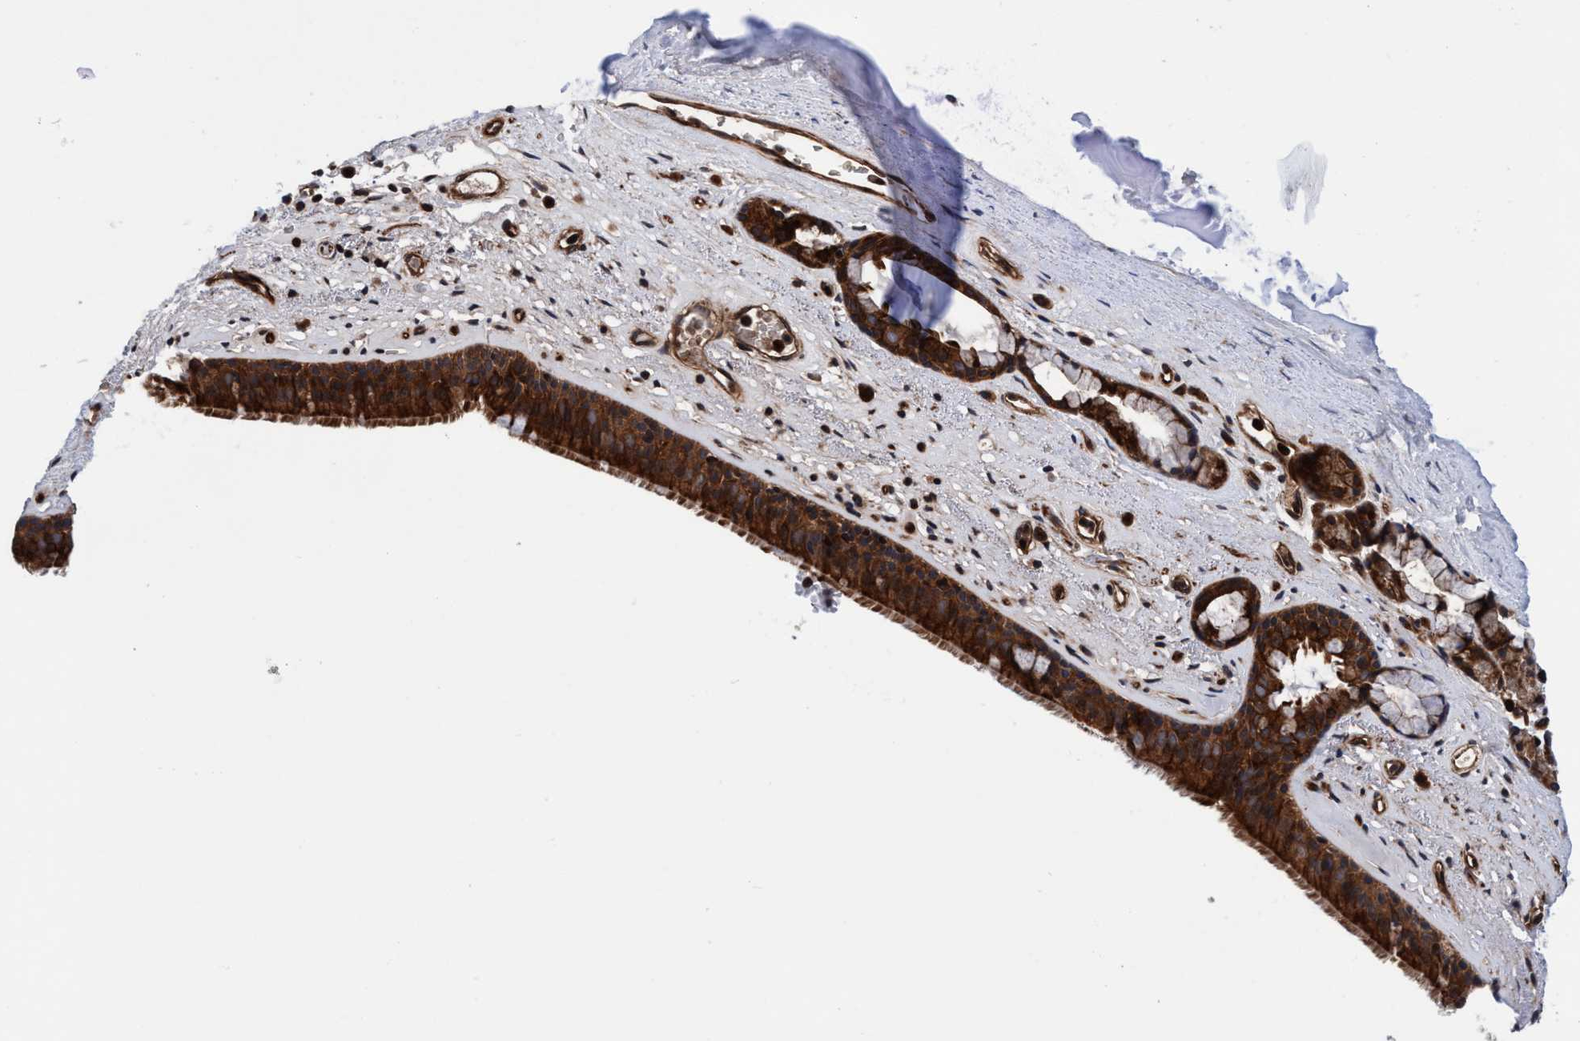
{"staining": {"intensity": "strong", "quantity": ">75%", "location": "cytoplasmic/membranous"}, "tissue": "bronchus", "cell_type": "Respiratory epithelial cells", "image_type": "normal", "snomed": [{"axis": "morphology", "description": "Normal tissue, NOS"}, {"axis": "topography", "description": "Cartilage tissue"}], "caption": "Immunohistochemical staining of unremarkable human bronchus reveals >75% levels of strong cytoplasmic/membranous protein positivity in about >75% of respiratory epithelial cells.", "gene": "MCM3AP", "patient": {"sex": "female", "age": 63}}